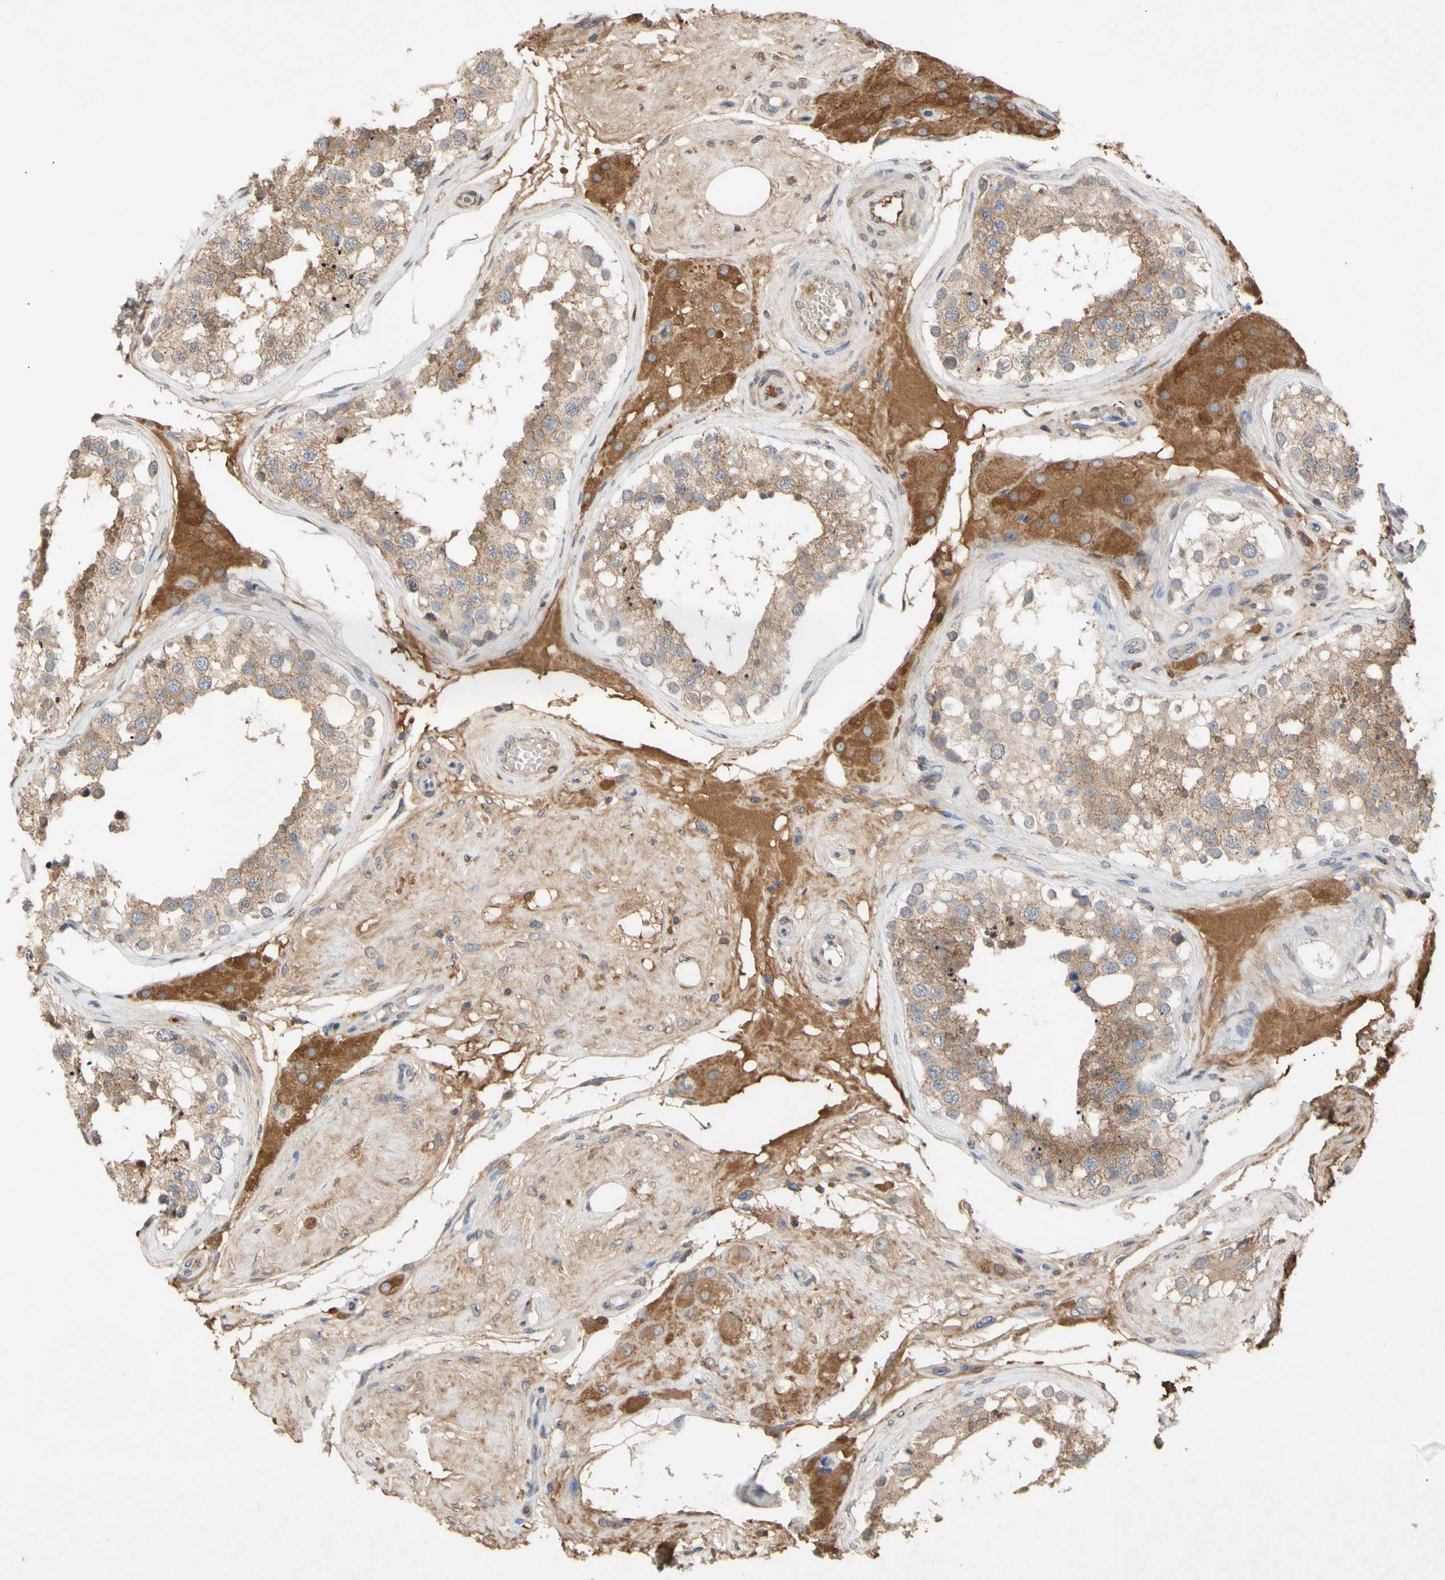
{"staining": {"intensity": "moderate", "quantity": ">75%", "location": "cytoplasmic/membranous"}, "tissue": "testis", "cell_type": "Cells in seminiferous ducts", "image_type": "normal", "snomed": [{"axis": "morphology", "description": "Normal tissue, NOS"}, {"axis": "topography", "description": "Testis"}], "caption": "Normal testis was stained to show a protein in brown. There is medium levels of moderate cytoplasmic/membranous staining in about >75% of cells in seminiferous ducts.", "gene": "NECTIN3", "patient": {"sex": "male", "age": 68}}